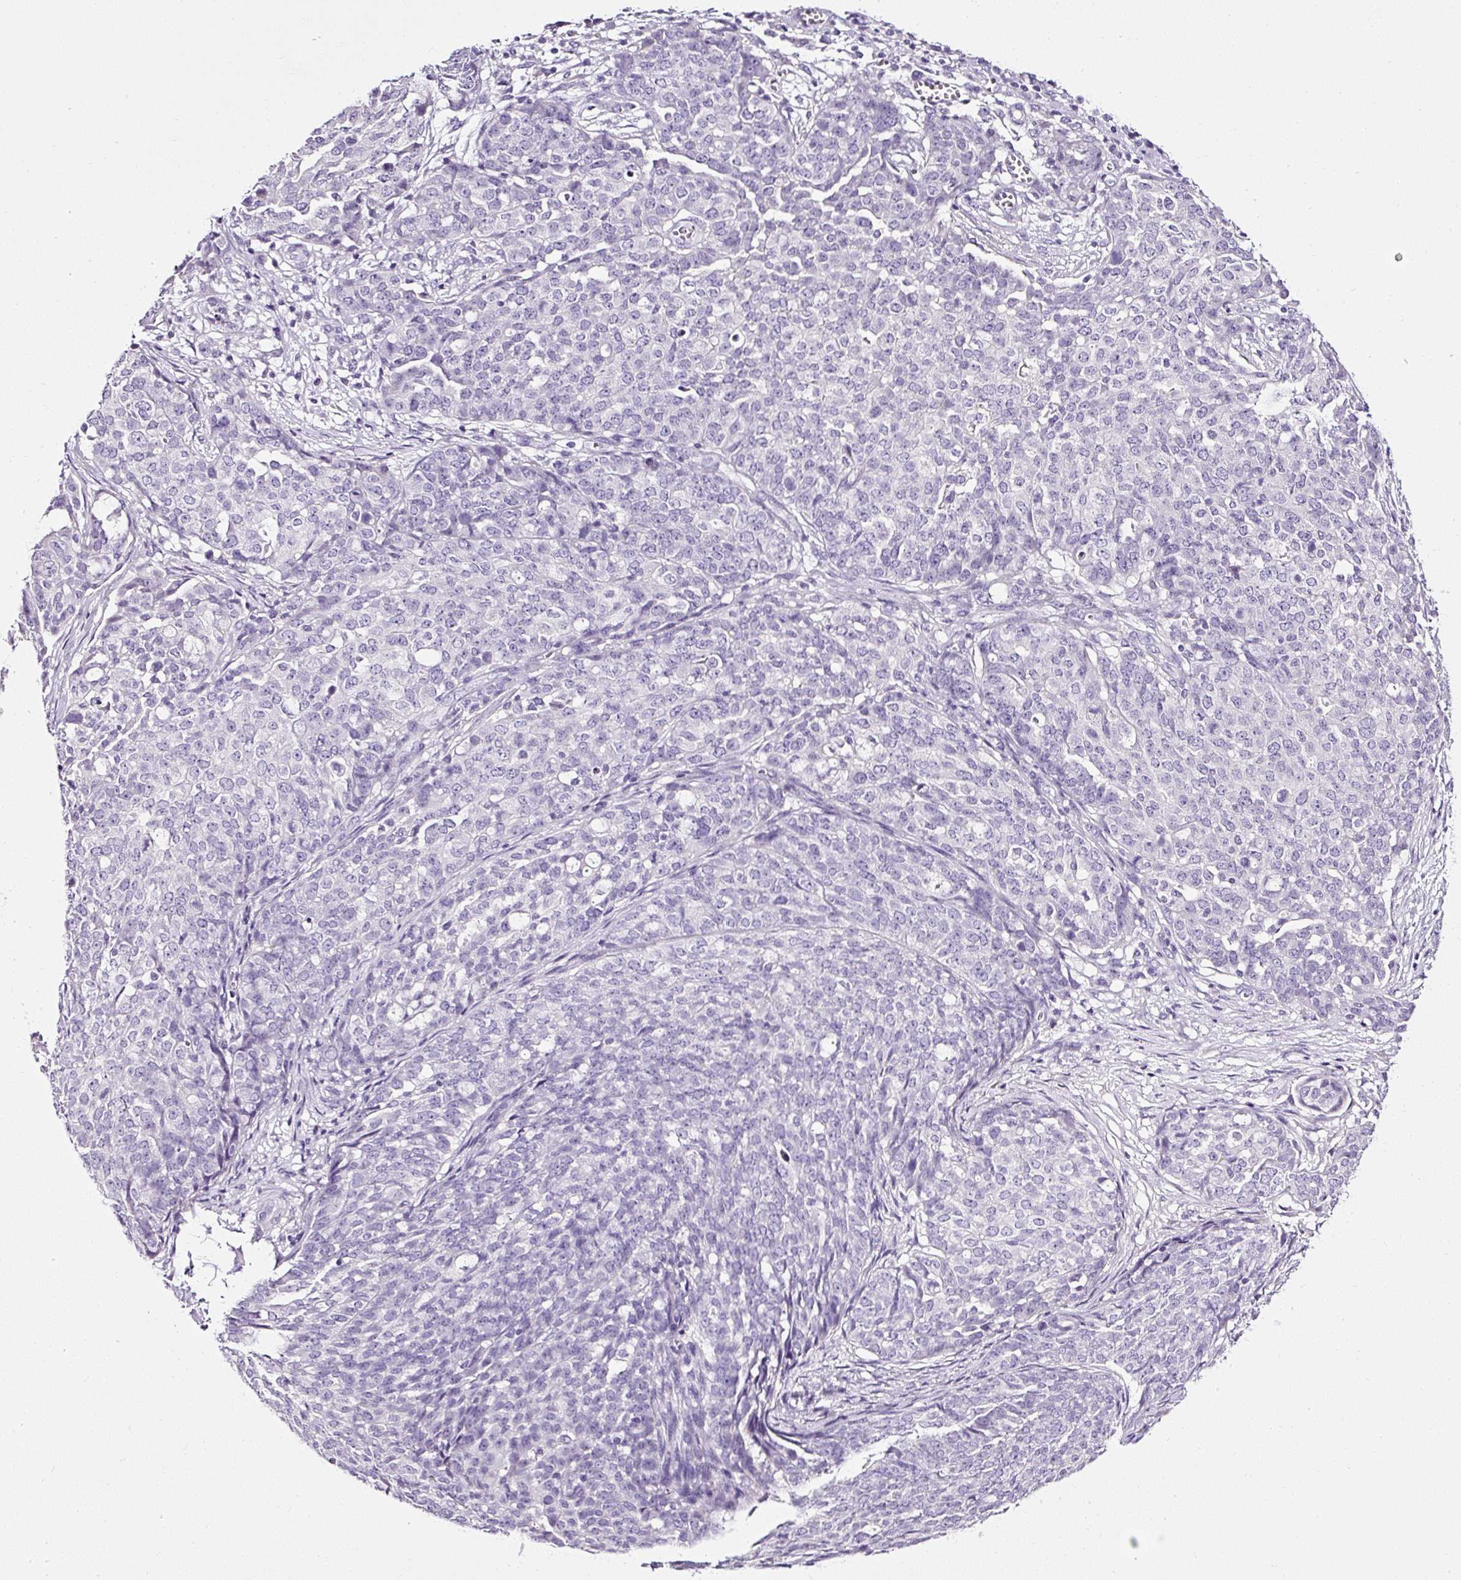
{"staining": {"intensity": "negative", "quantity": "none", "location": "none"}, "tissue": "ovarian cancer", "cell_type": "Tumor cells", "image_type": "cancer", "snomed": [{"axis": "morphology", "description": "Cystadenocarcinoma, serous, NOS"}, {"axis": "topography", "description": "Soft tissue"}, {"axis": "topography", "description": "Ovary"}], "caption": "An IHC histopathology image of serous cystadenocarcinoma (ovarian) is shown. There is no staining in tumor cells of serous cystadenocarcinoma (ovarian).", "gene": "ATP2A1", "patient": {"sex": "female", "age": 57}}